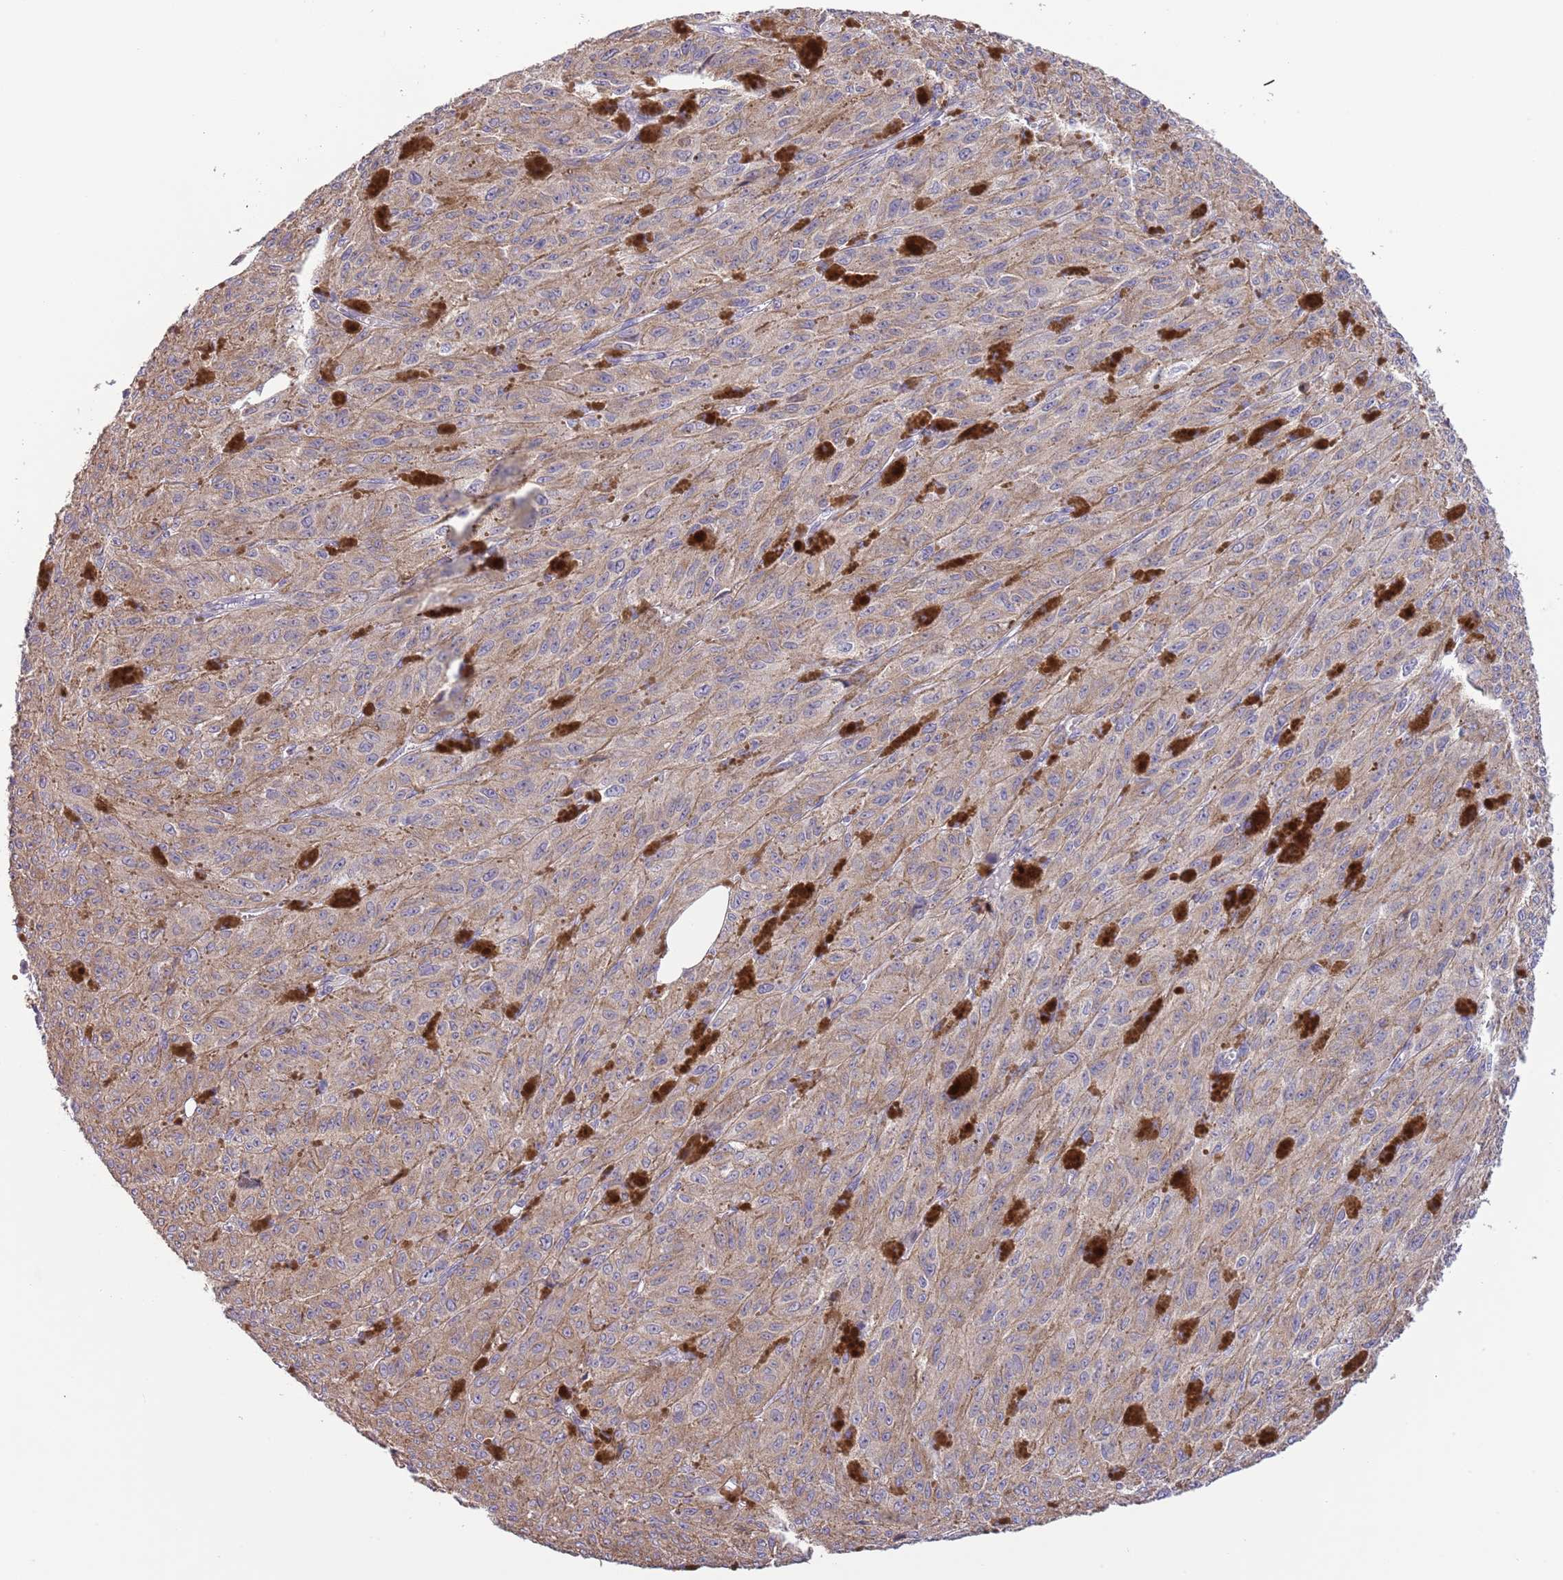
{"staining": {"intensity": "weak", "quantity": ">75%", "location": "cytoplasmic/membranous"}, "tissue": "melanoma", "cell_type": "Tumor cells", "image_type": "cancer", "snomed": [{"axis": "morphology", "description": "Malignant melanoma, NOS"}, {"axis": "topography", "description": "Skin"}], "caption": "Immunohistochemical staining of human malignant melanoma exhibits low levels of weak cytoplasmic/membranous protein expression in about >75% of tumor cells.", "gene": "LIPJ", "patient": {"sex": "female", "age": 52}}